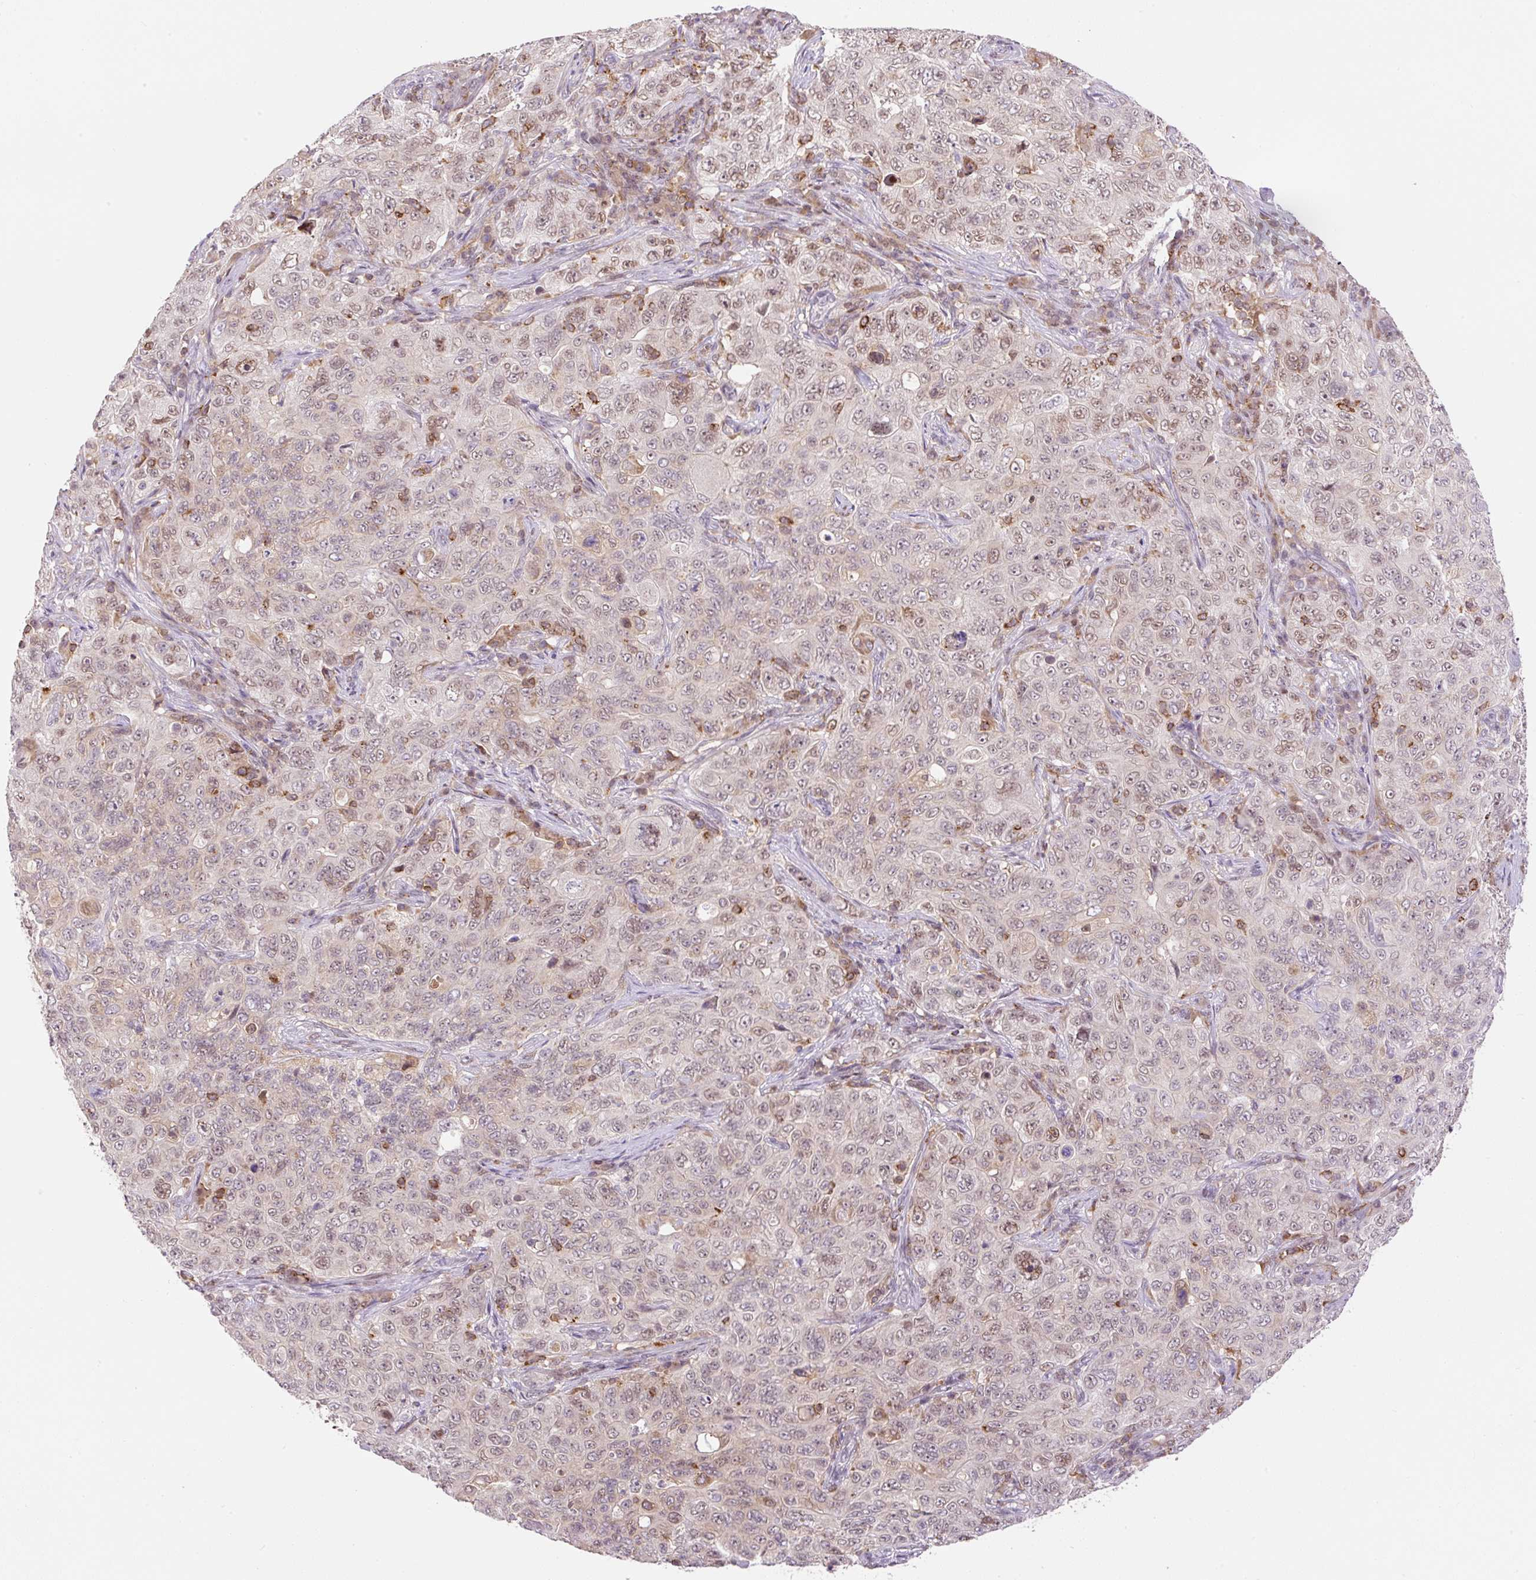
{"staining": {"intensity": "weak", "quantity": ">75%", "location": "nuclear"}, "tissue": "pancreatic cancer", "cell_type": "Tumor cells", "image_type": "cancer", "snomed": [{"axis": "morphology", "description": "Adenocarcinoma, NOS"}, {"axis": "topography", "description": "Pancreas"}], "caption": "Tumor cells reveal low levels of weak nuclear staining in about >75% of cells in human adenocarcinoma (pancreatic).", "gene": "CARD11", "patient": {"sex": "male", "age": 68}}